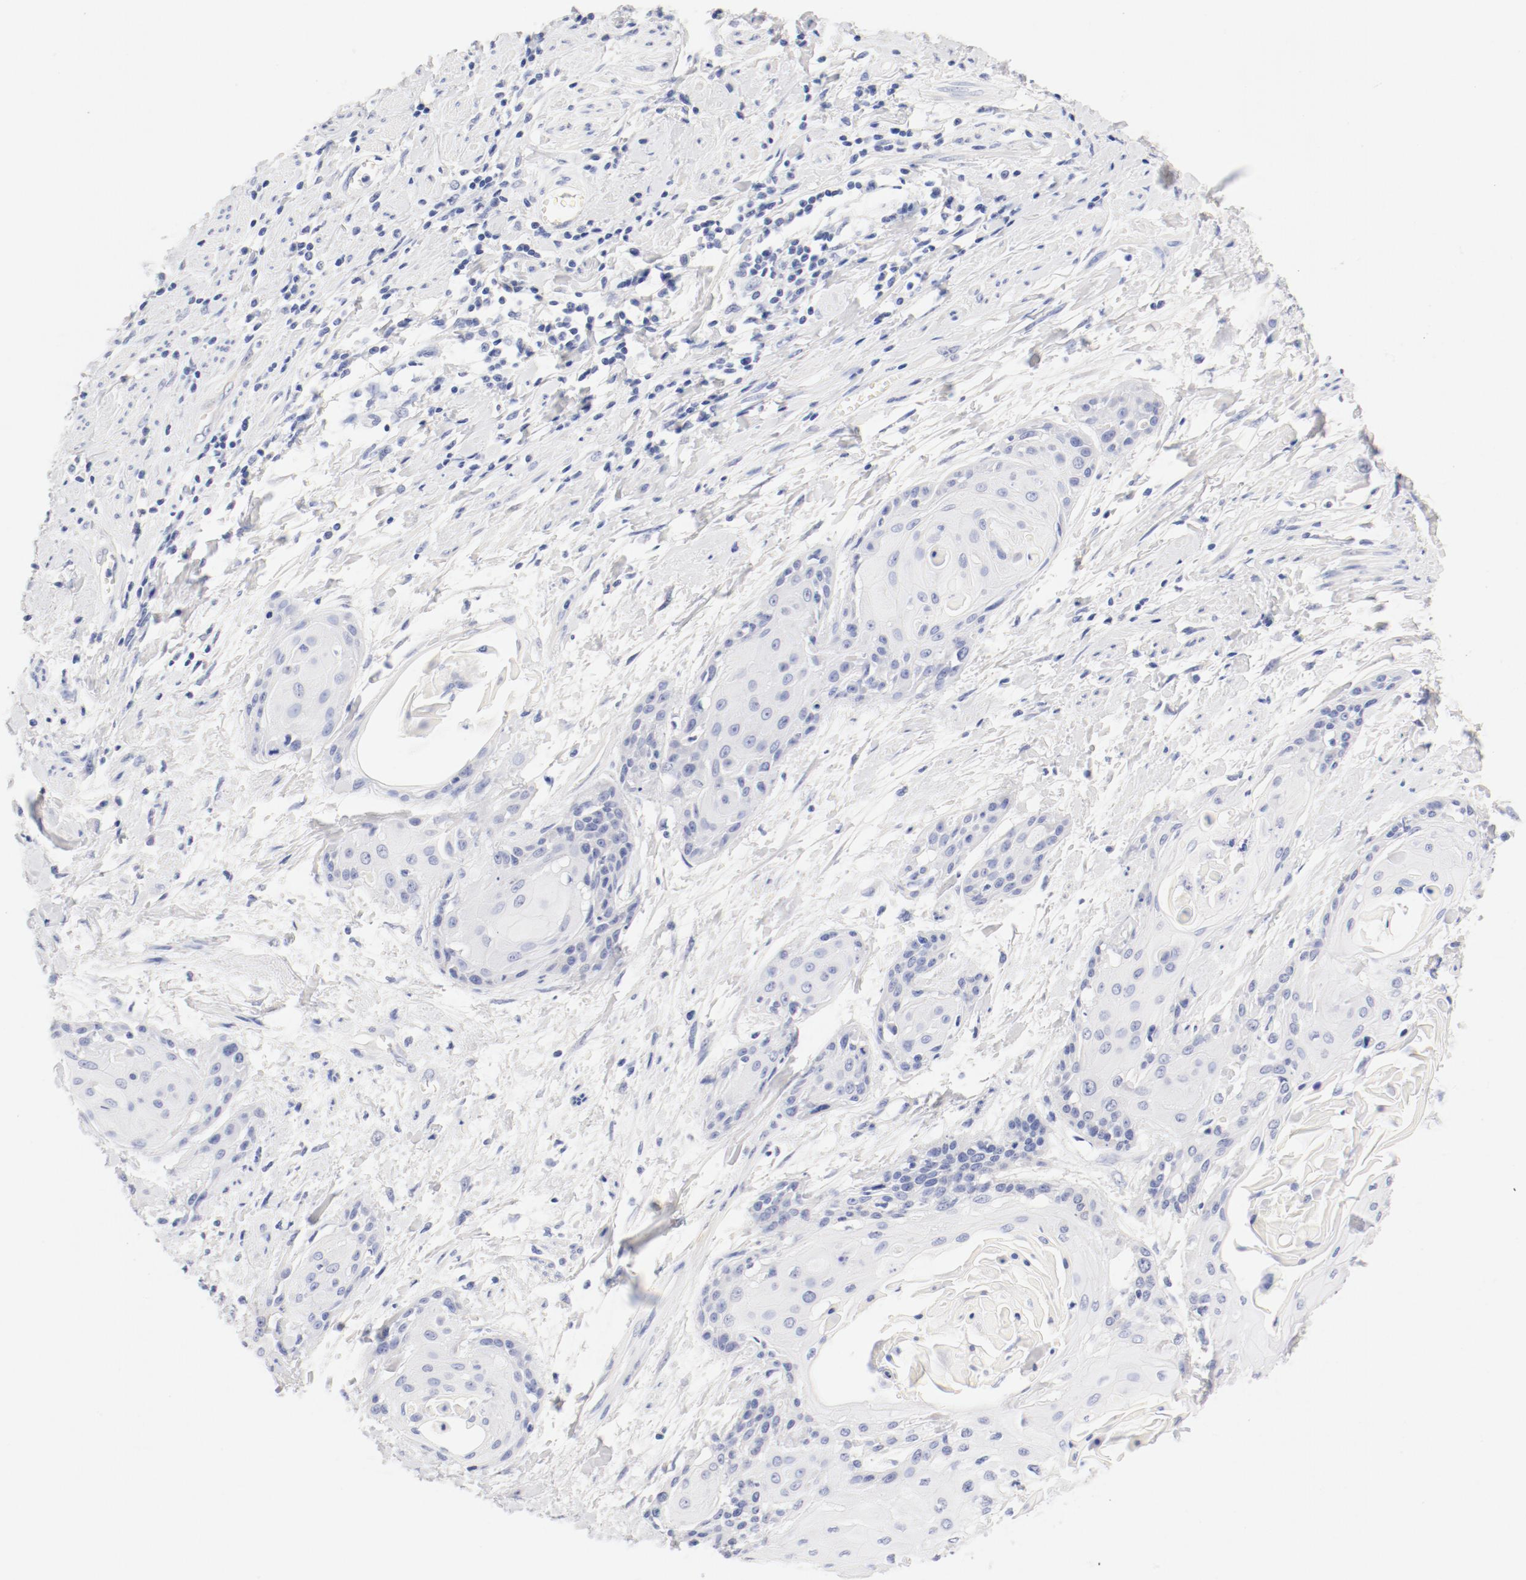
{"staining": {"intensity": "negative", "quantity": "none", "location": "none"}, "tissue": "cervical cancer", "cell_type": "Tumor cells", "image_type": "cancer", "snomed": [{"axis": "morphology", "description": "Squamous cell carcinoma, NOS"}, {"axis": "topography", "description": "Cervix"}], "caption": "High magnification brightfield microscopy of cervical cancer (squamous cell carcinoma) stained with DAB (3,3'-diaminobenzidine) (brown) and counterstained with hematoxylin (blue): tumor cells show no significant positivity.", "gene": "HOMER1", "patient": {"sex": "female", "age": 57}}